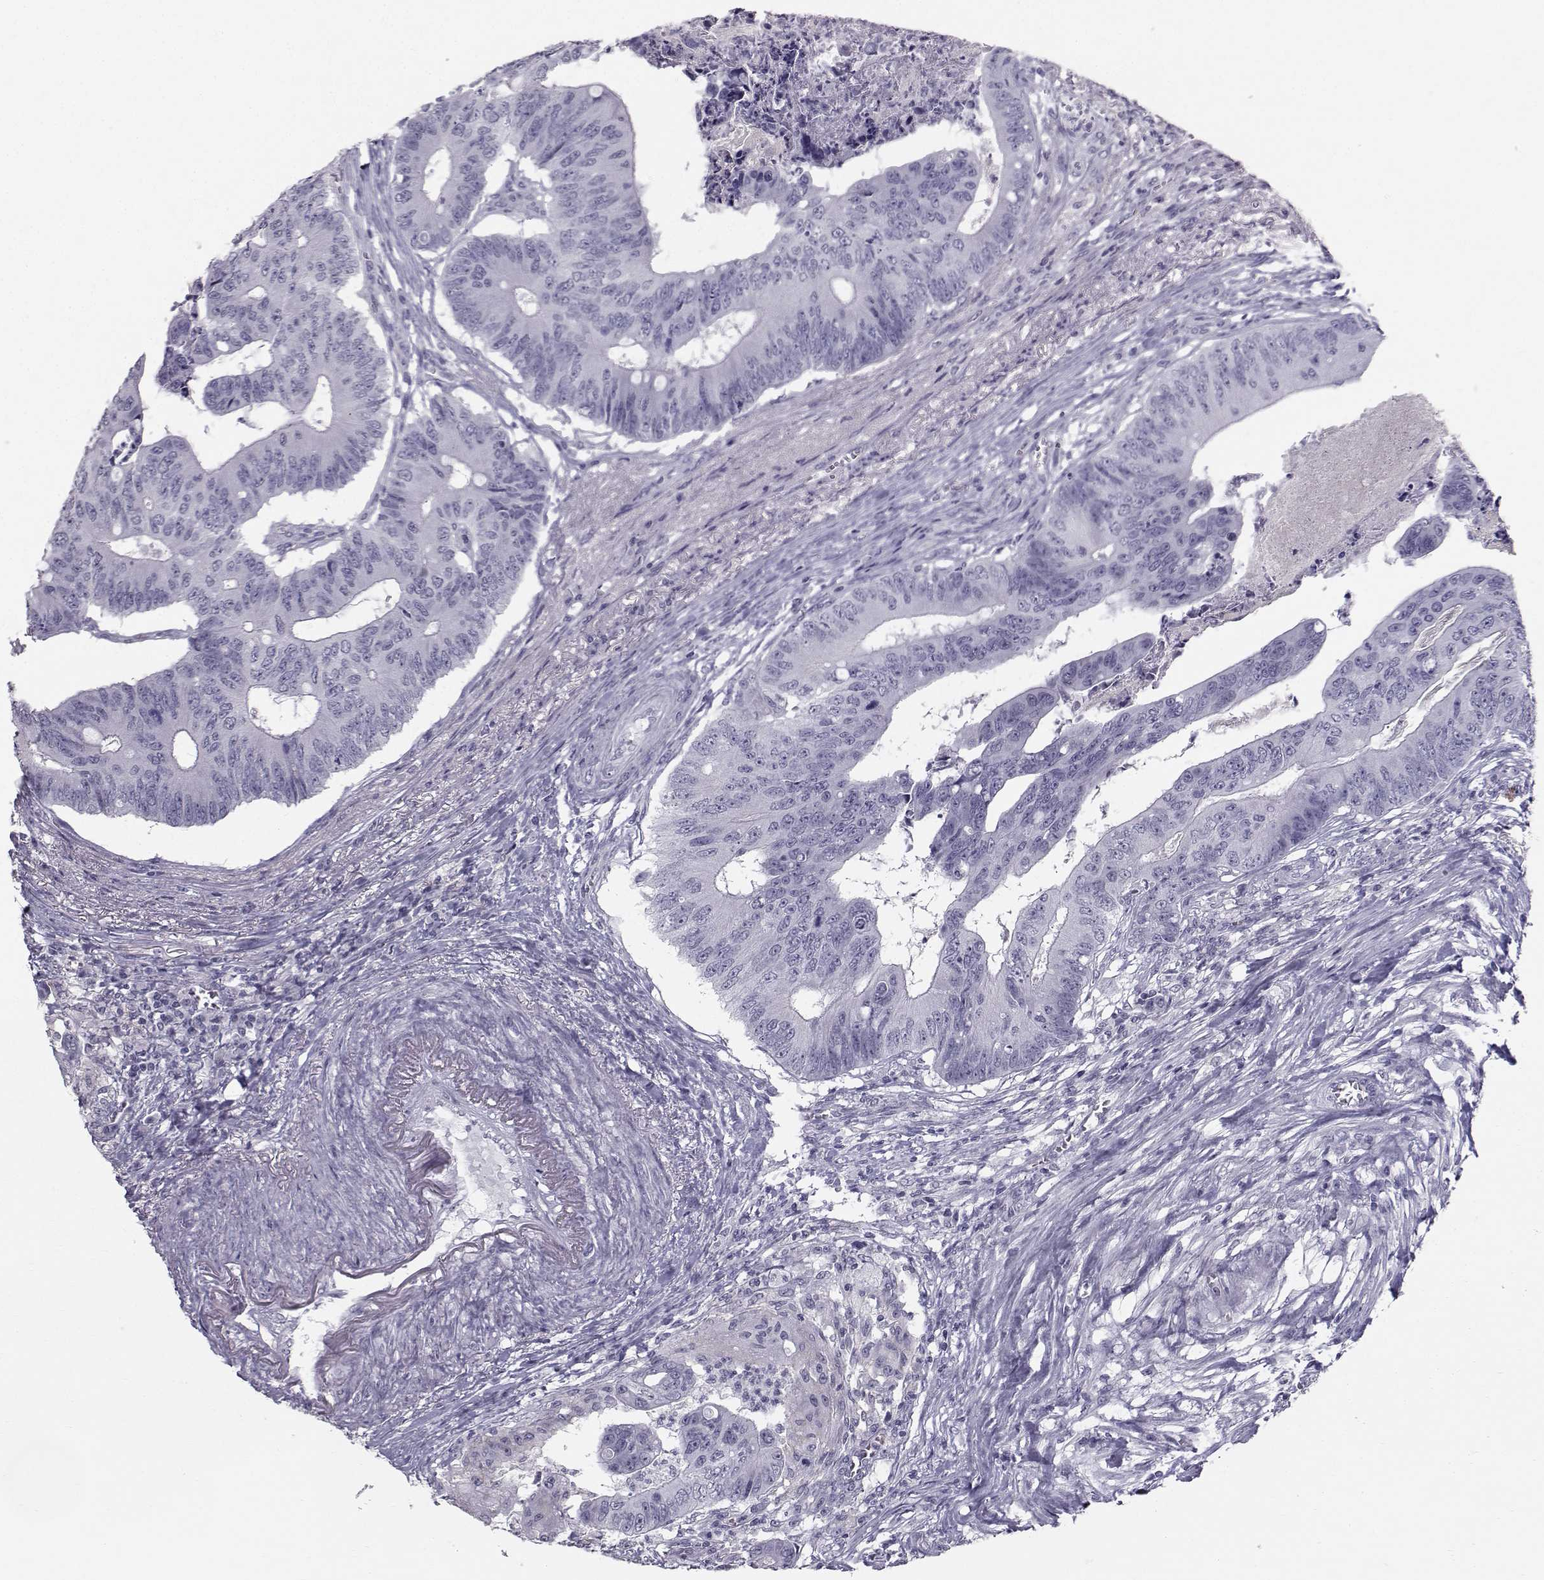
{"staining": {"intensity": "negative", "quantity": "none", "location": "none"}, "tissue": "colorectal cancer", "cell_type": "Tumor cells", "image_type": "cancer", "snomed": [{"axis": "morphology", "description": "Adenocarcinoma, NOS"}, {"axis": "topography", "description": "Colon"}], "caption": "IHC of colorectal cancer (adenocarcinoma) reveals no expression in tumor cells.", "gene": "SPDYE4", "patient": {"sex": "male", "age": 84}}